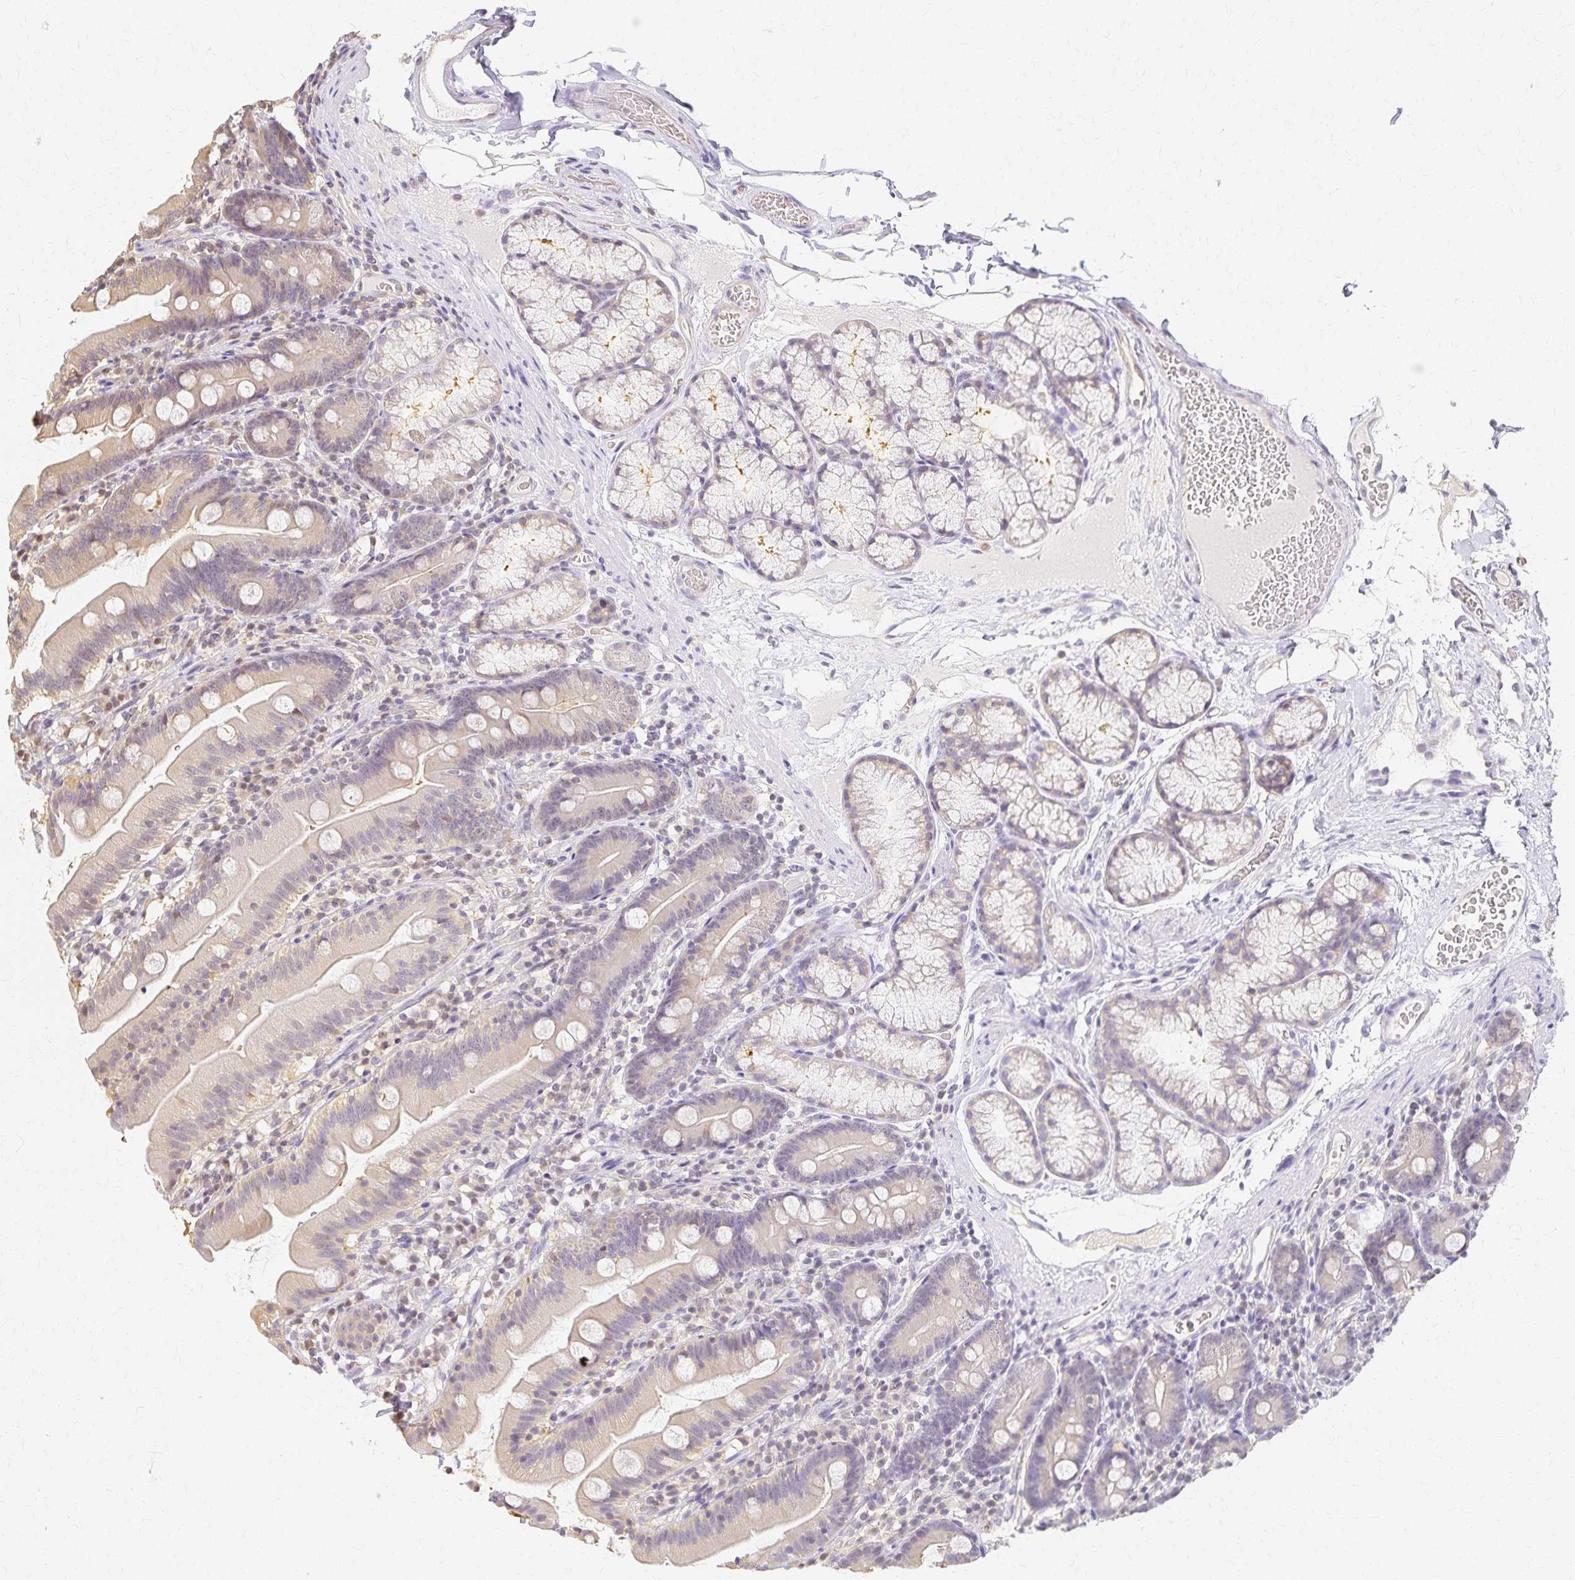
{"staining": {"intensity": "negative", "quantity": "none", "location": "none"}, "tissue": "duodenum", "cell_type": "Glandular cells", "image_type": "normal", "snomed": [{"axis": "morphology", "description": "Normal tissue, NOS"}, {"axis": "topography", "description": "Duodenum"}], "caption": "Immunohistochemistry of benign human duodenum exhibits no staining in glandular cells. (DAB (3,3'-diaminobenzidine) immunohistochemistry with hematoxylin counter stain).", "gene": "AZGP1", "patient": {"sex": "female", "age": 67}}